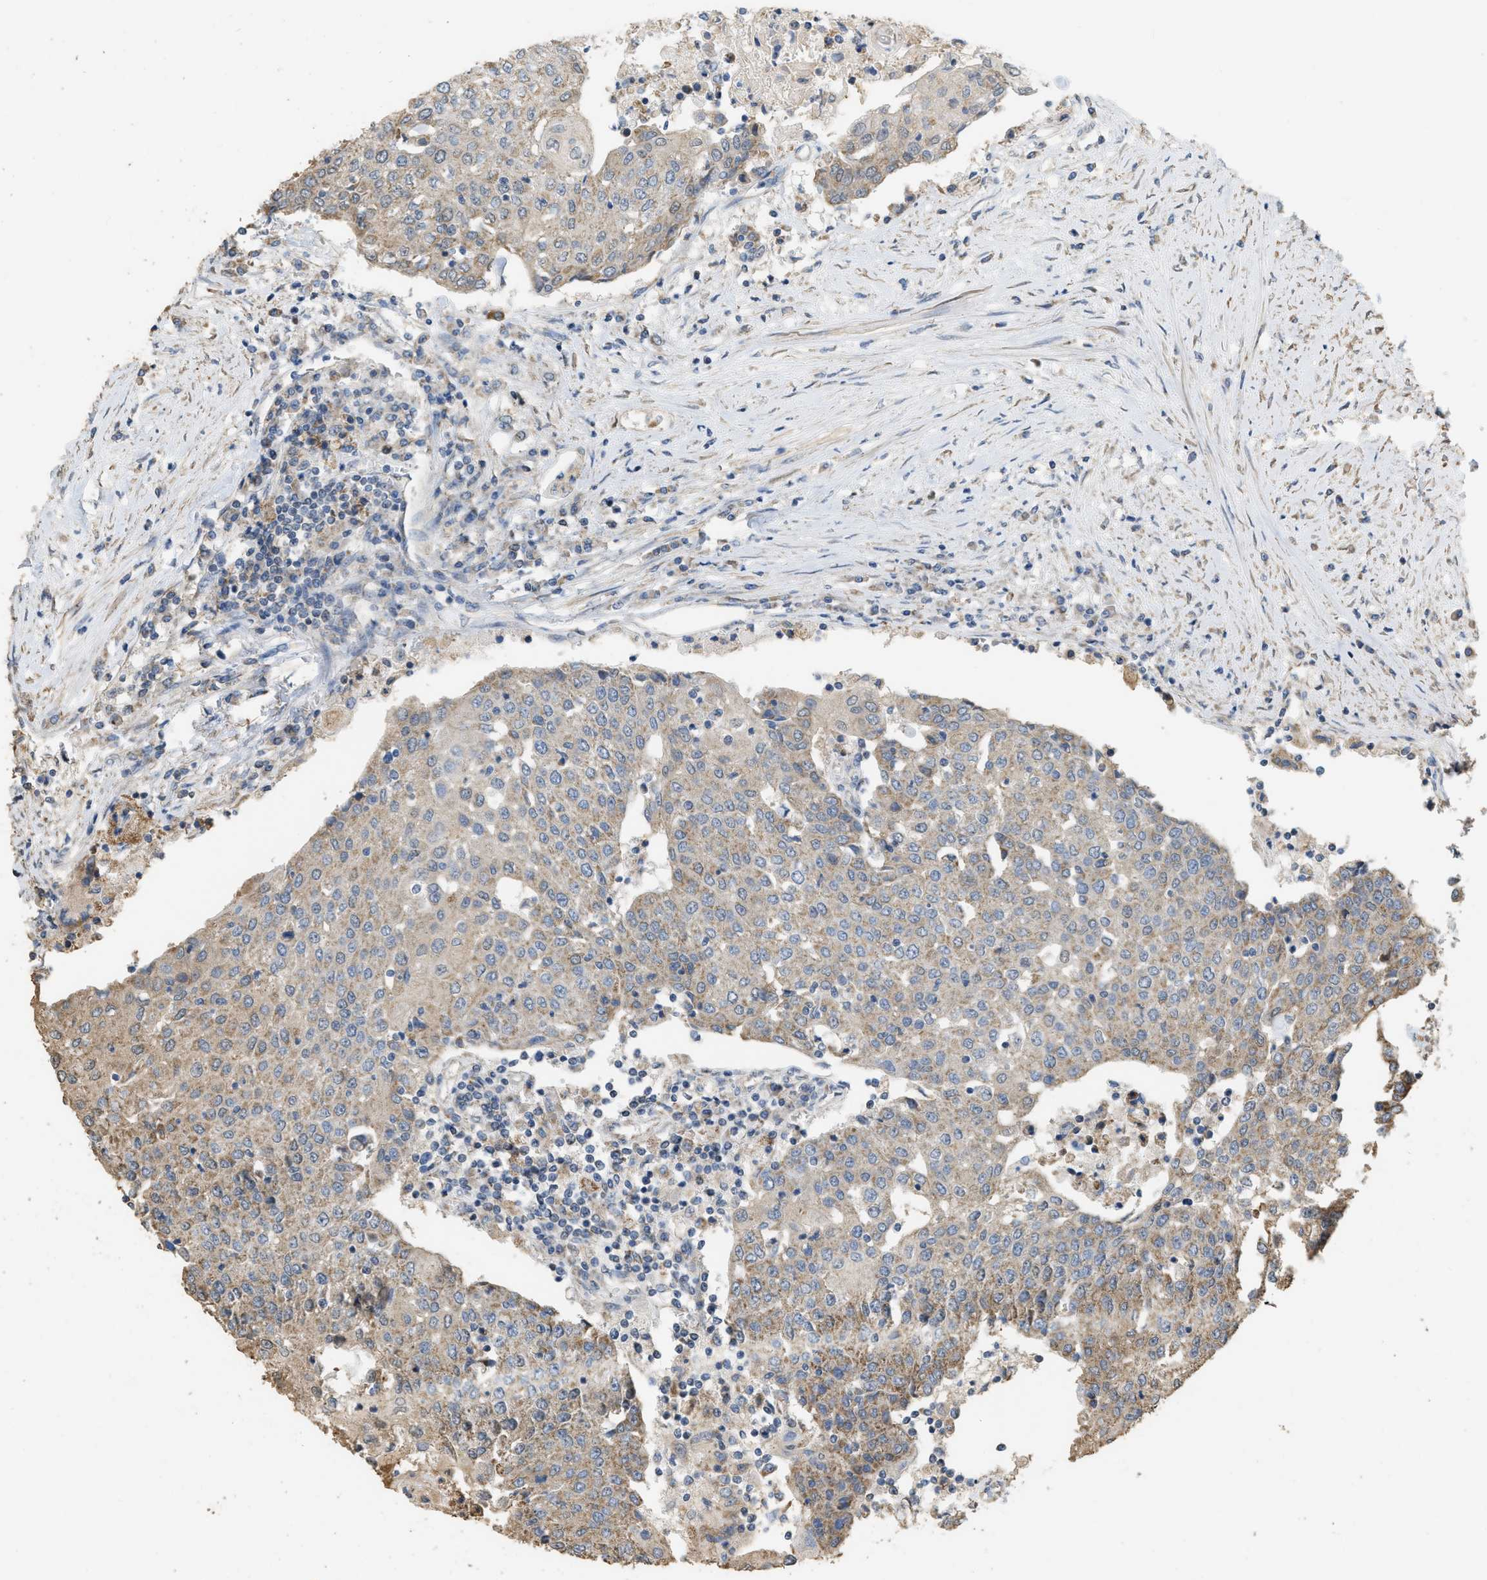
{"staining": {"intensity": "moderate", "quantity": "25%-75%", "location": "cytoplasmic/membranous"}, "tissue": "urothelial cancer", "cell_type": "Tumor cells", "image_type": "cancer", "snomed": [{"axis": "morphology", "description": "Urothelial carcinoma, High grade"}, {"axis": "topography", "description": "Urinary bladder"}], "caption": "Urothelial carcinoma (high-grade) stained with DAB (3,3'-diaminobenzidine) immunohistochemistry (IHC) exhibits medium levels of moderate cytoplasmic/membranous staining in about 25%-75% of tumor cells. (DAB (3,3'-diaminobenzidine) IHC with brightfield microscopy, high magnification).", "gene": "KCNA4", "patient": {"sex": "female", "age": 85}}